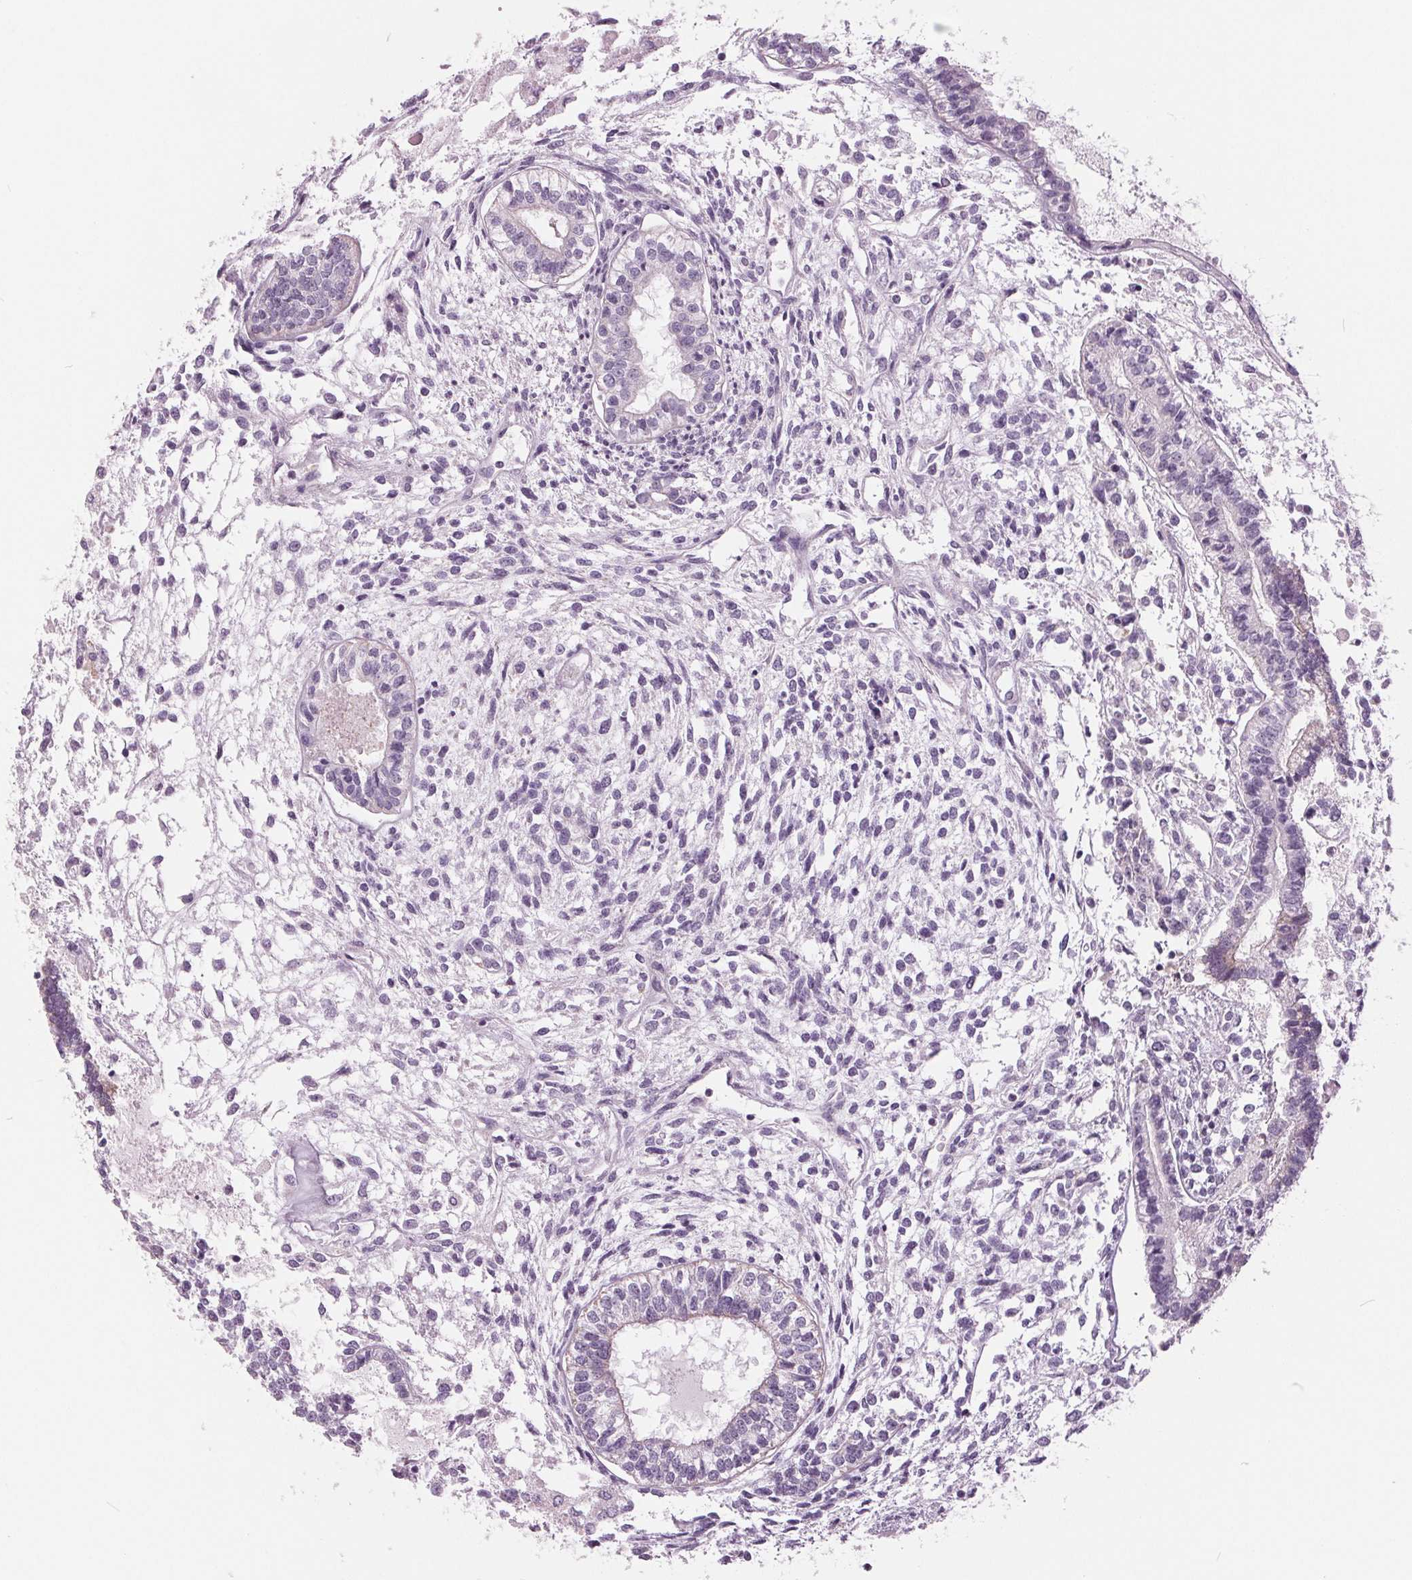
{"staining": {"intensity": "weak", "quantity": "<25%", "location": "cytoplasmic/membranous"}, "tissue": "testis cancer", "cell_type": "Tumor cells", "image_type": "cancer", "snomed": [{"axis": "morphology", "description": "Carcinoma, Embryonal, NOS"}, {"axis": "topography", "description": "Testis"}], "caption": "The histopathology image shows no significant positivity in tumor cells of testis cancer.", "gene": "SAMD4A", "patient": {"sex": "male", "age": 37}}